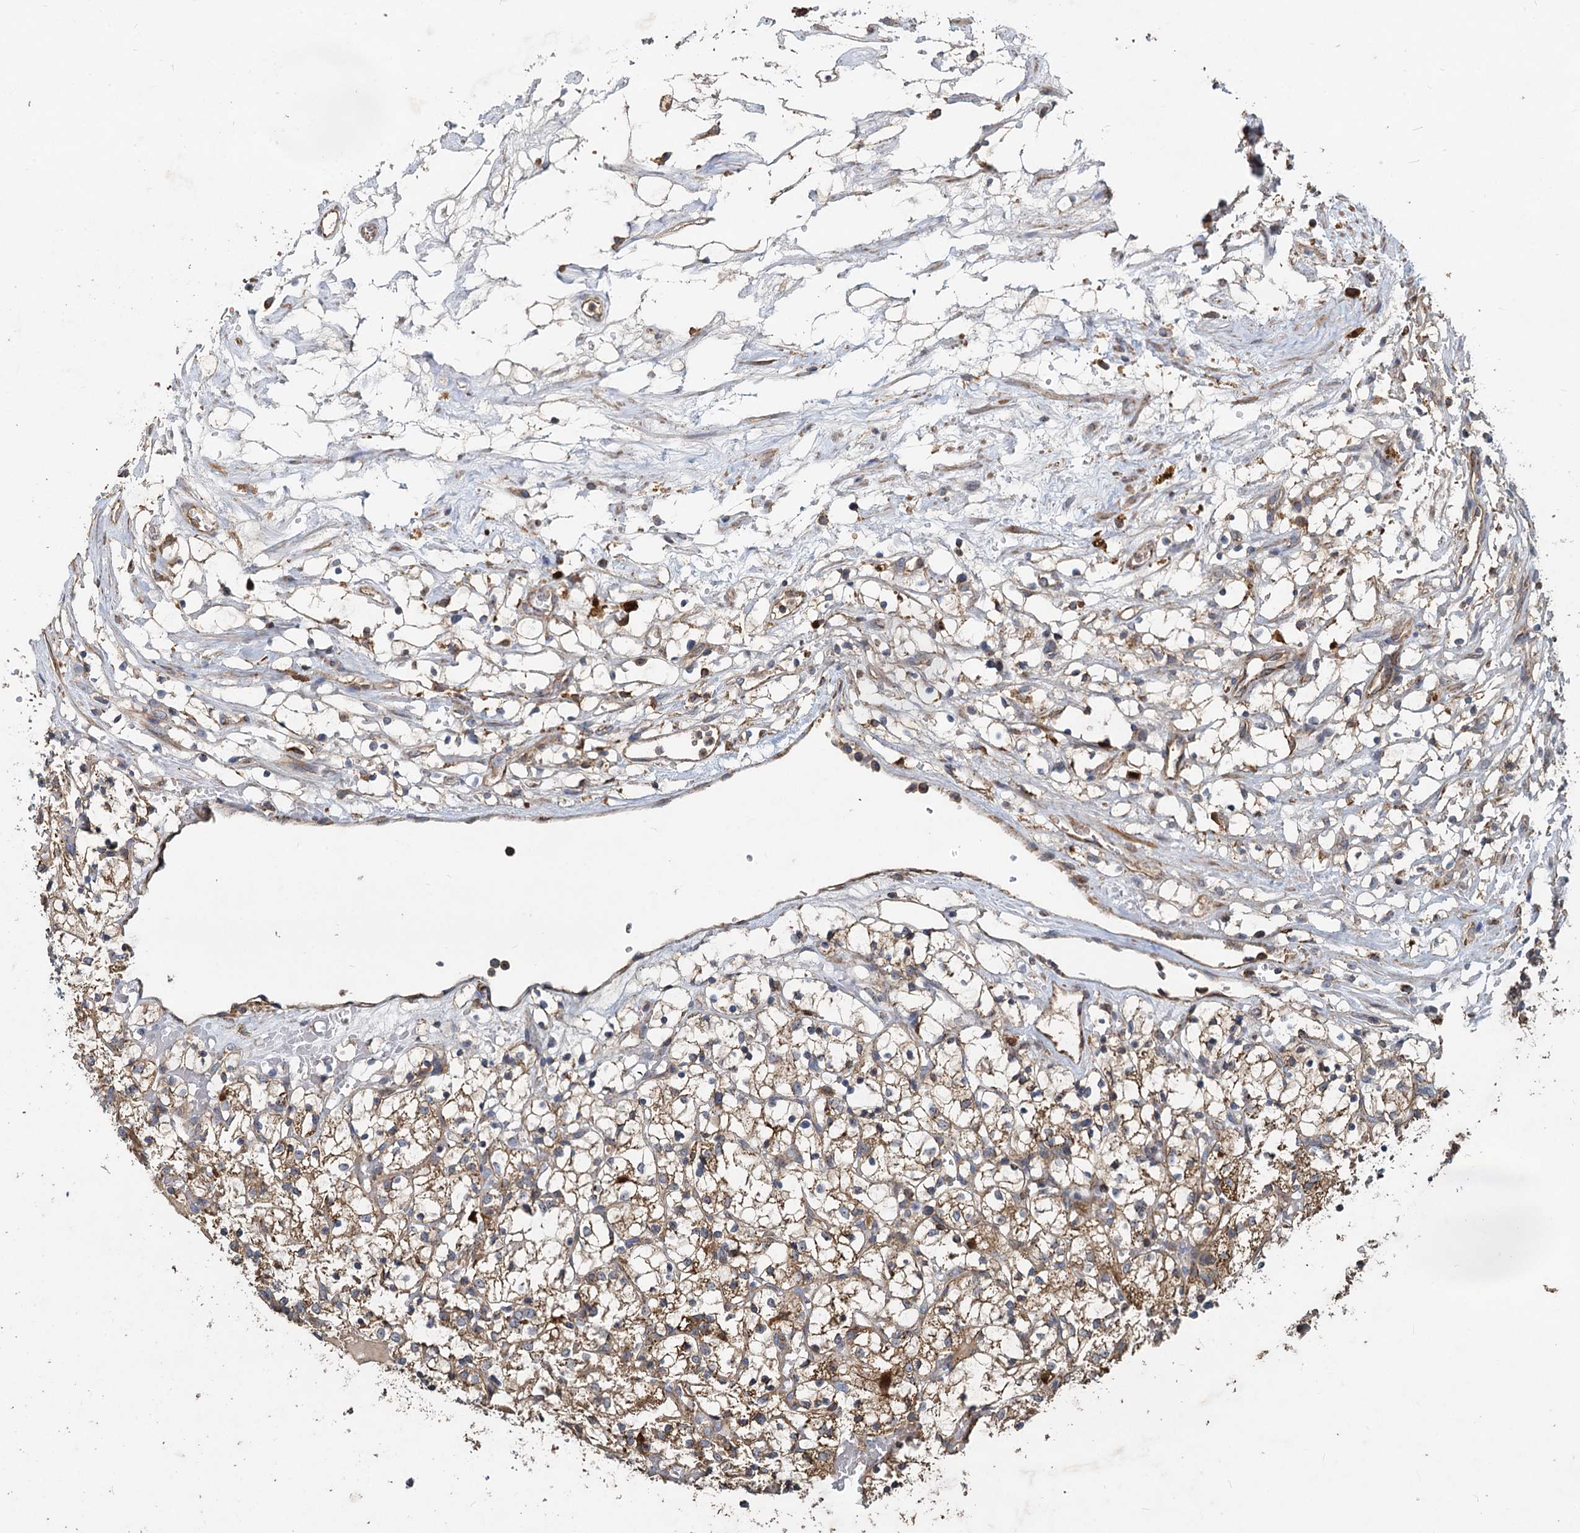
{"staining": {"intensity": "moderate", "quantity": ">75%", "location": "cytoplasmic/membranous"}, "tissue": "renal cancer", "cell_type": "Tumor cells", "image_type": "cancer", "snomed": [{"axis": "morphology", "description": "Adenocarcinoma, NOS"}, {"axis": "topography", "description": "Kidney"}], "caption": "Immunohistochemical staining of renal adenocarcinoma demonstrates medium levels of moderate cytoplasmic/membranous protein staining in approximately >75% of tumor cells.", "gene": "SDS", "patient": {"sex": "female", "age": 69}}